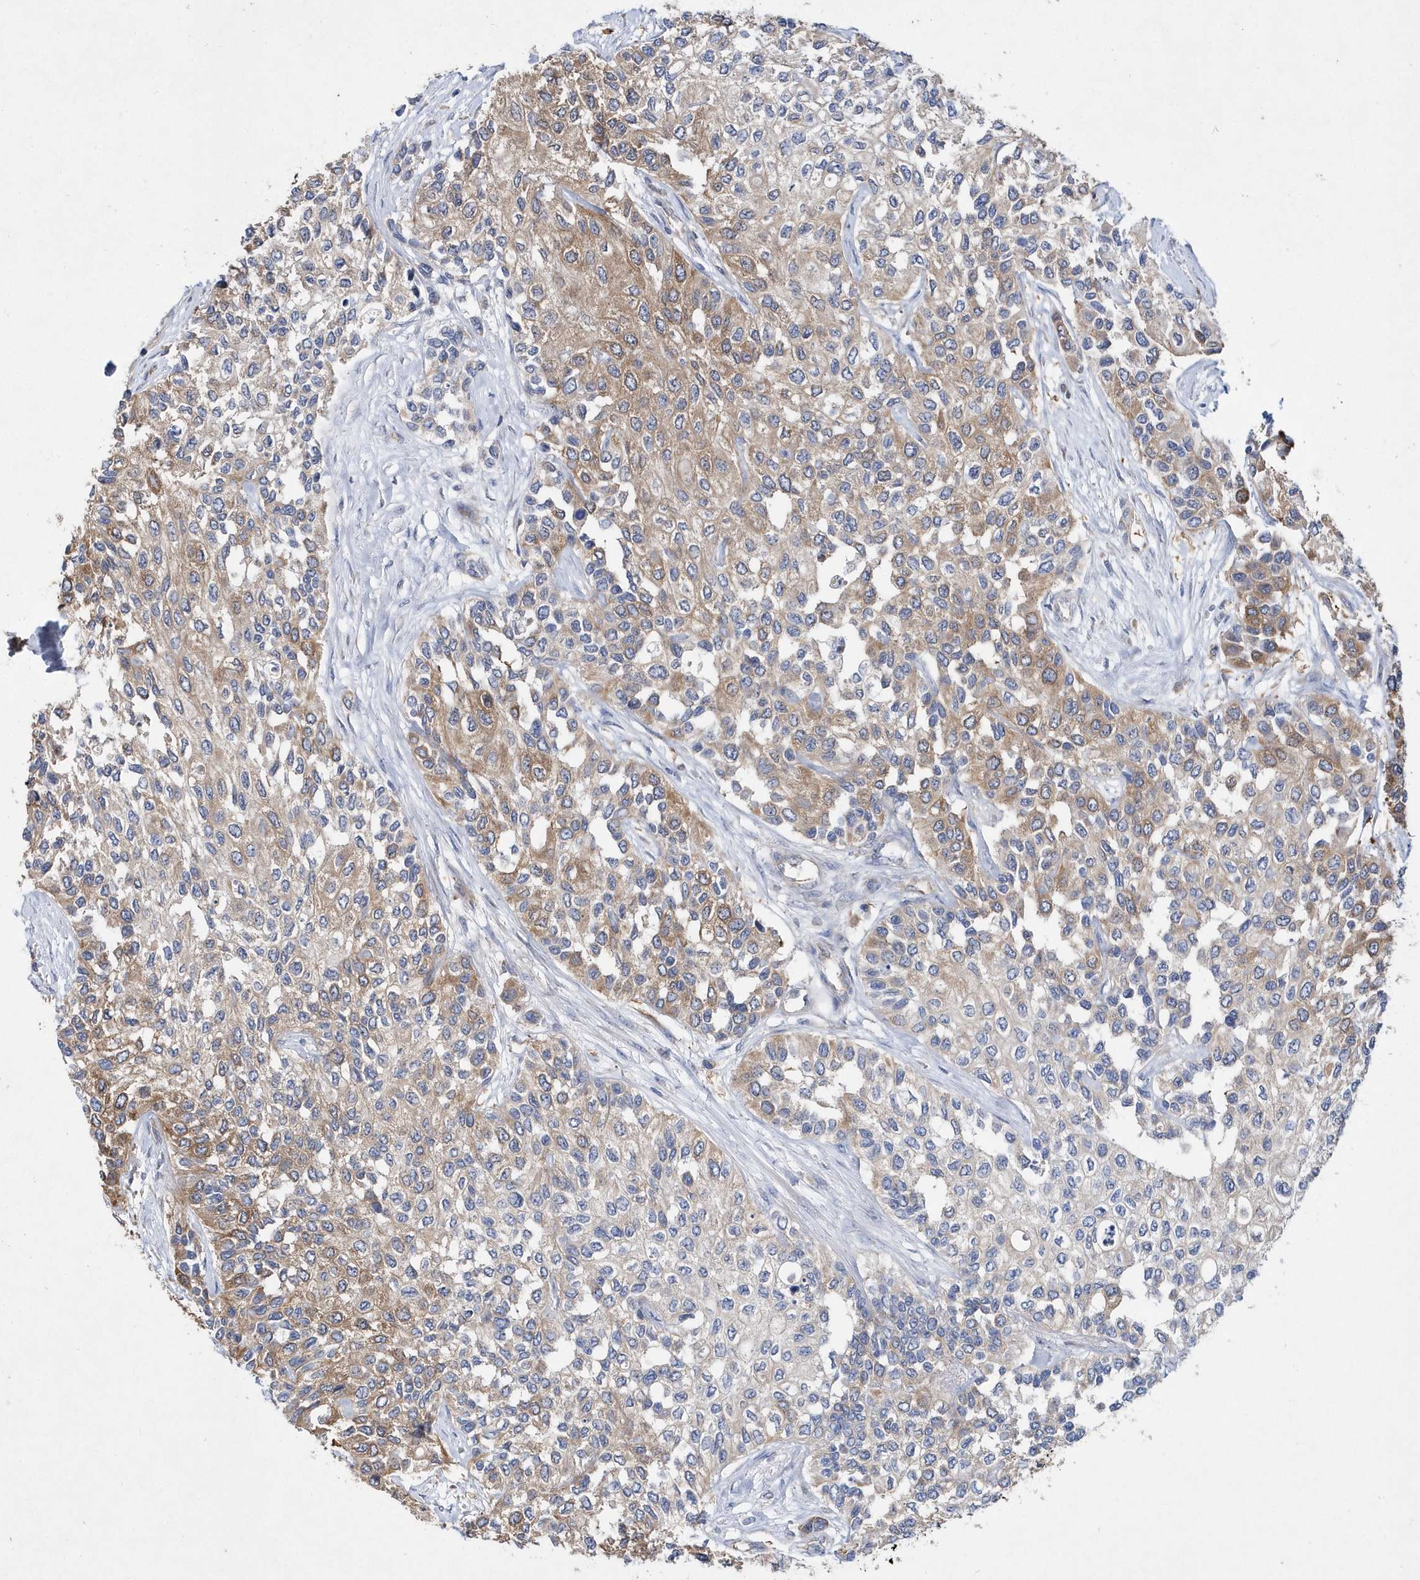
{"staining": {"intensity": "weak", "quantity": "25%-75%", "location": "cytoplasmic/membranous"}, "tissue": "urothelial cancer", "cell_type": "Tumor cells", "image_type": "cancer", "snomed": [{"axis": "morphology", "description": "Normal tissue, NOS"}, {"axis": "morphology", "description": "Urothelial carcinoma, High grade"}, {"axis": "topography", "description": "Vascular tissue"}, {"axis": "topography", "description": "Urinary bladder"}], "caption": "Protein analysis of high-grade urothelial carcinoma tissue displays weak cytoplasmic/membranous expression in about 25%-75% of tumor cells. (Brightfield microscopy of DAB IHC at high magnification).", "gene": "JKAMP", "patient": {"sex": "female", "age": 56}}